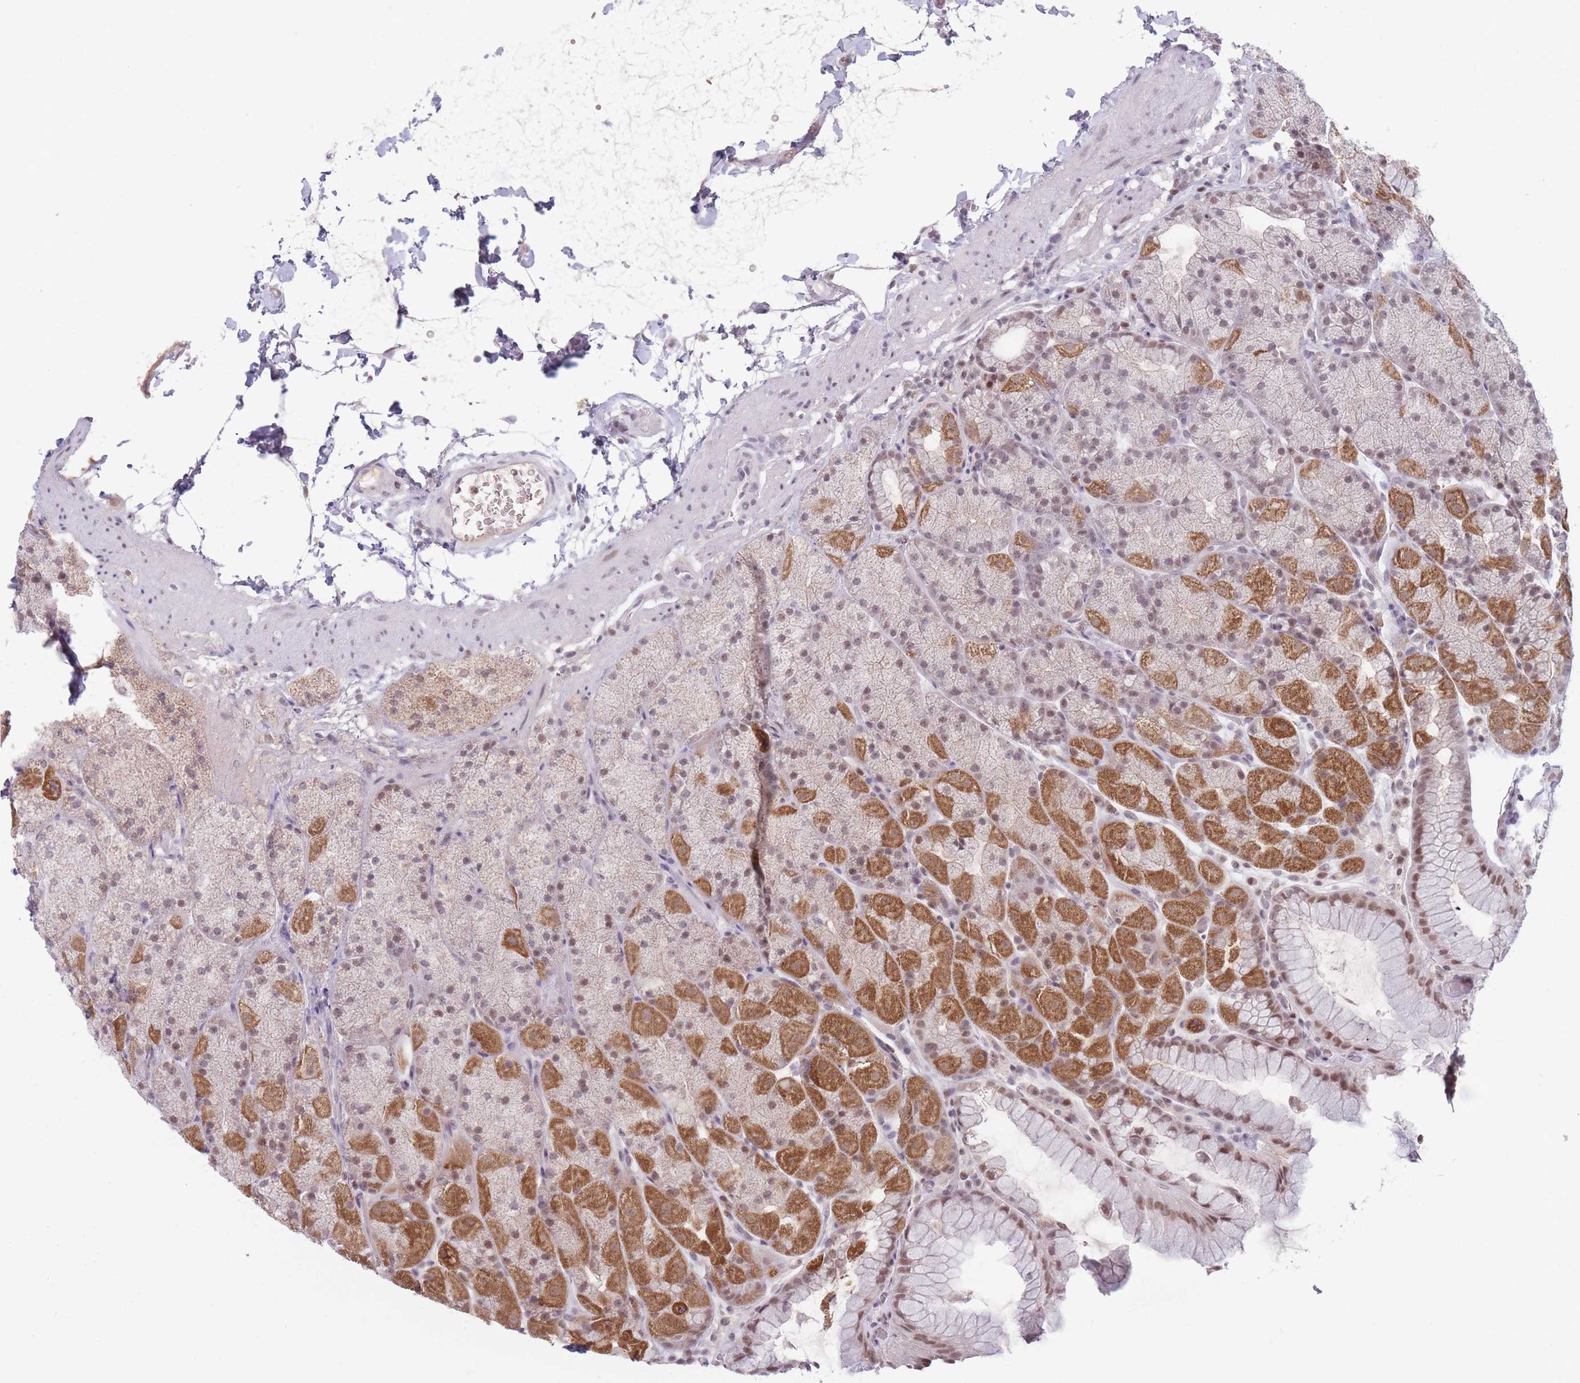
{"staining": {"intensity": "moderate", "quantity": "25%-75%", "location": "cytoplasmic/membranous,nuclear"}, "tissue": "stomach", "cell_type": "Glandular cells", "image_type": "normal", "snomed": [{"axis": "morphology", "description": "Normal tissue, NOS"}, {"axis": "topography", "description": "Stomach, upper"}, {"axis": "topography", "description": "Stomach, lower"}], "caption": "A medium amount of moderate cytoplasmic/membranous,nuclear positivity is identified in about 25%-75% of glandular cells in normal stomach.", "gene": "ARID3B", "patient": {"sex": "male", "age": 67}}